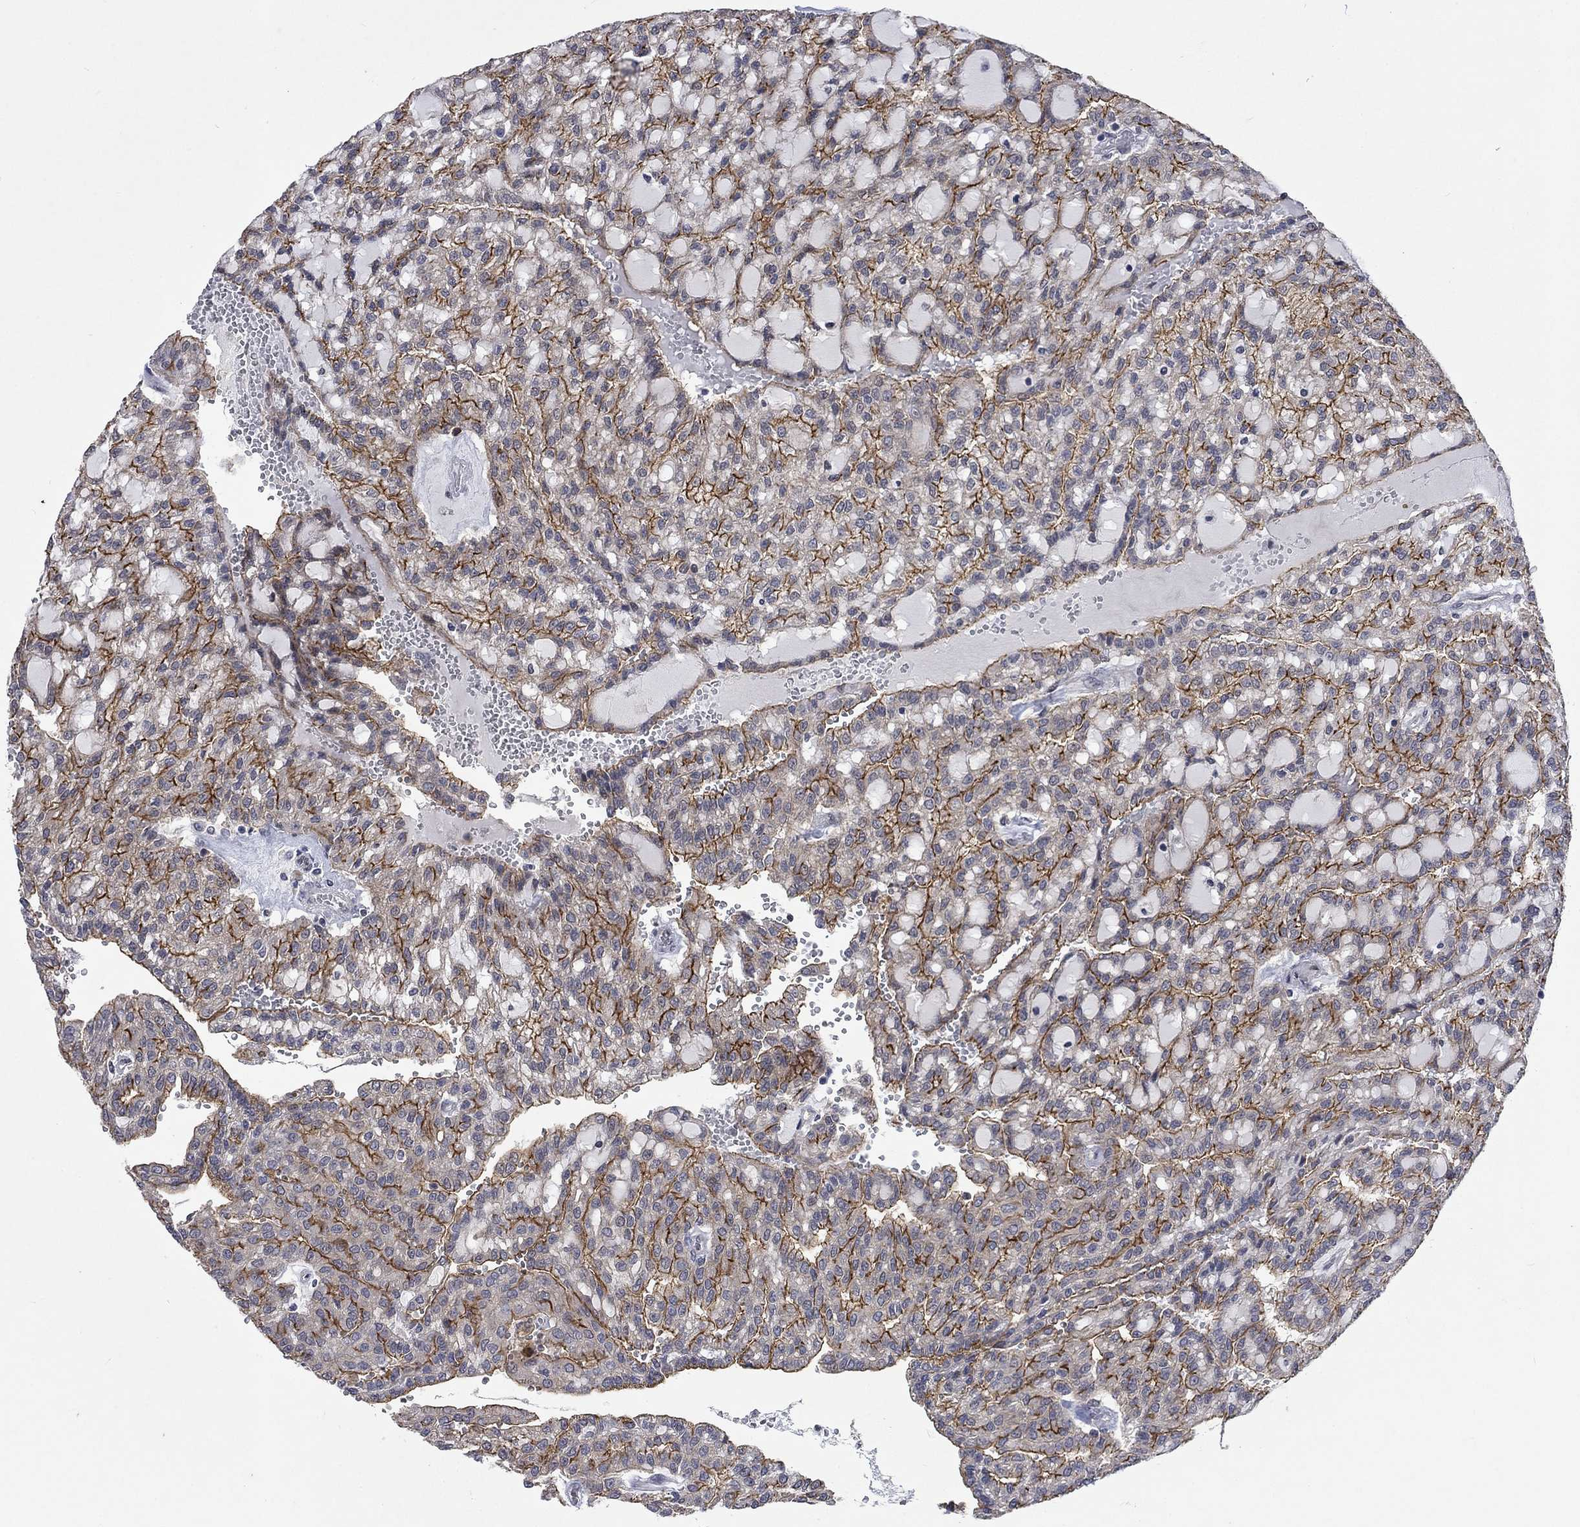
{"staining": {"intensity": "strong", "quantity": "25%-75%", "location": "cytoplasmic/membranous"}, "tissue": "renal cancer", "cell_type": "Tumor cells", "image_type": "cancer", "snomed": [{"axis": "morphology", "description": "Adenocarcinoma, NOS"}, {"axis": "topography", "description": "Kidney"}], "caption": "Adenocarcinoma (renal) stained with DAB IHC shows high levels of strong cytoplasmic/membranous staining in approximately 25%-75% of tumor cells. Immunohistochemistry (ihc) stains the protein of interest in brown and the nuclei are stained blue.", "gene": "PPP1R9A", "patient": {"sex": "male", "age": 63}}